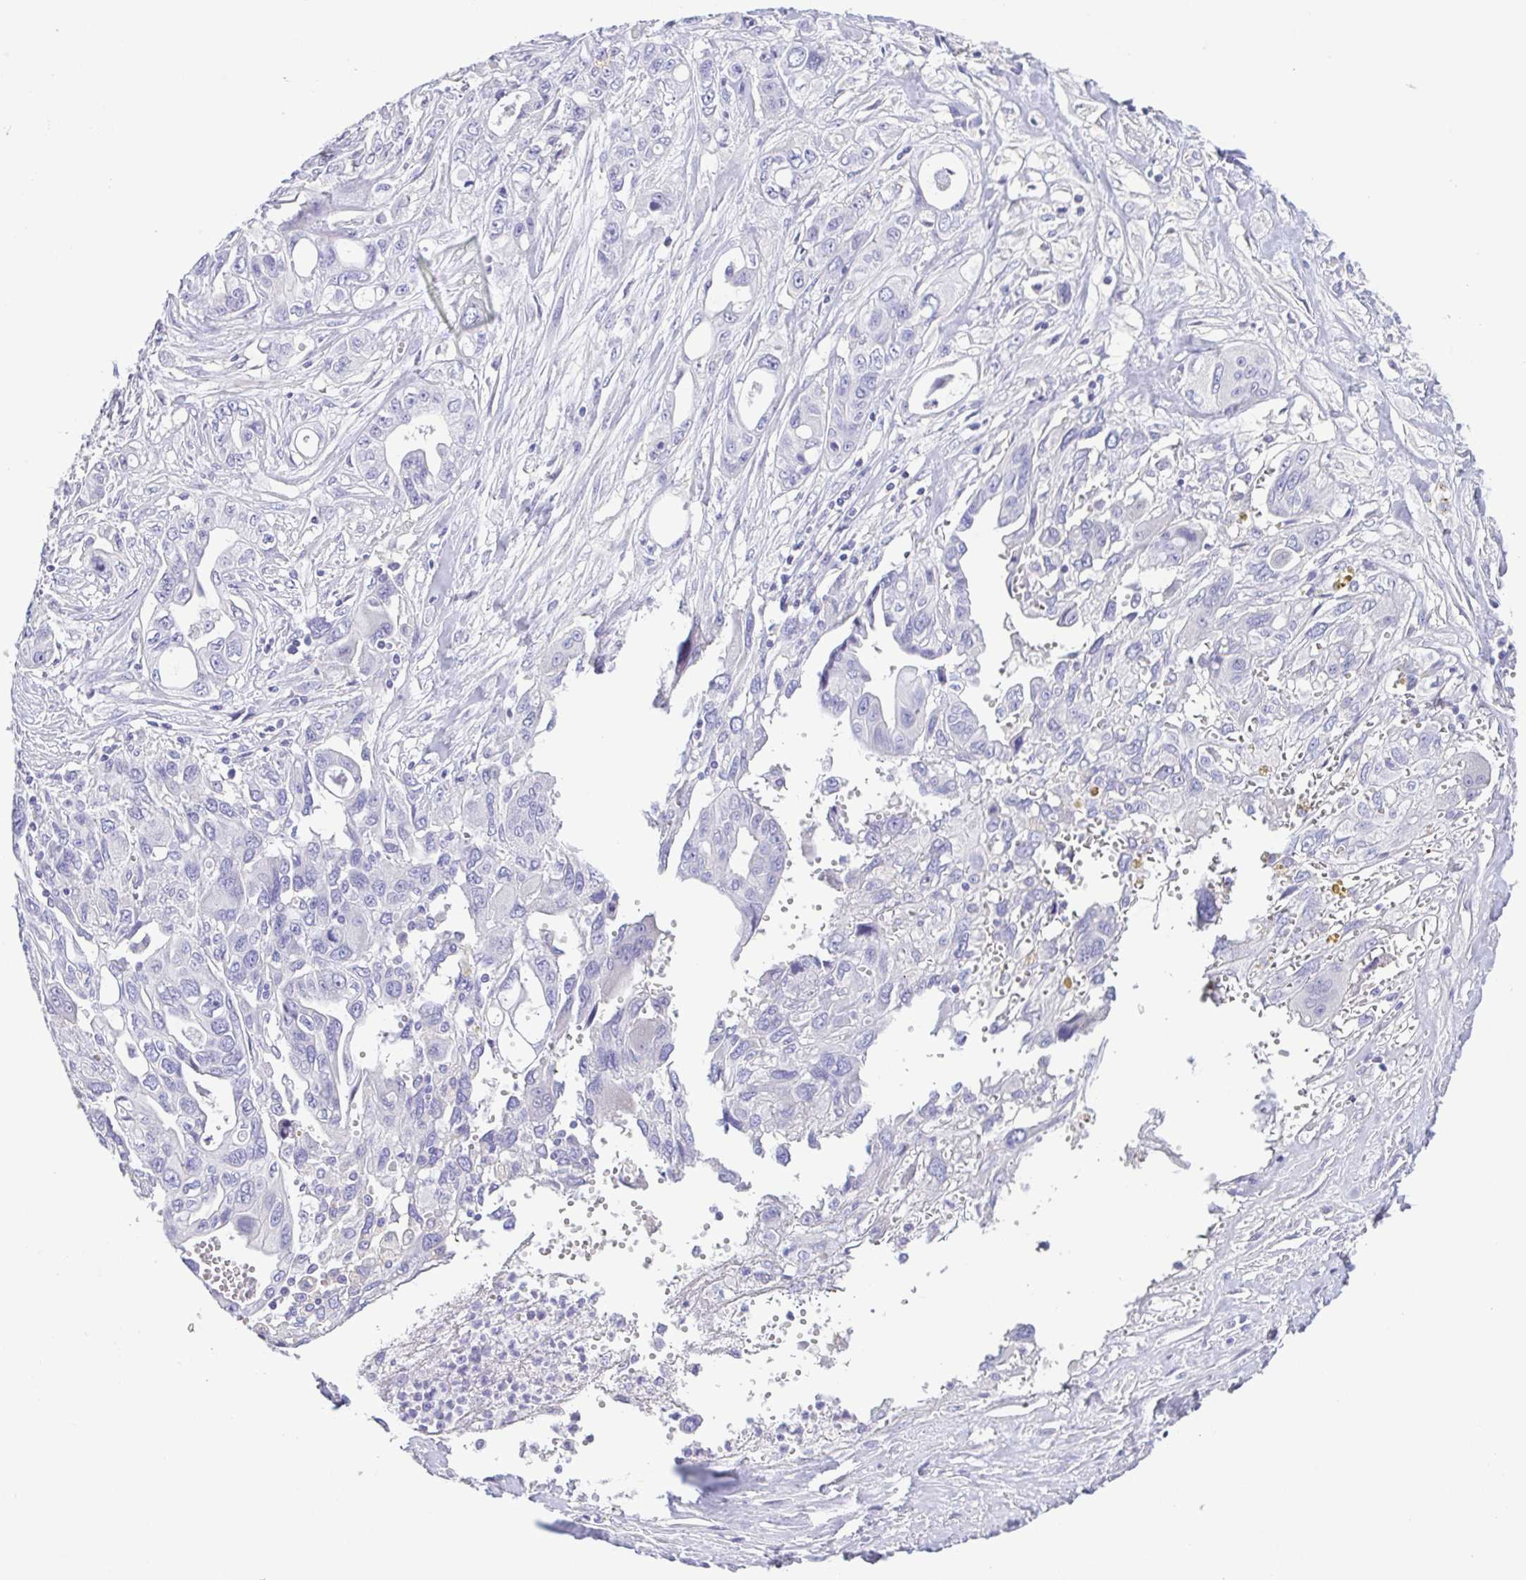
{"staining": {"intensity": "negative", "quantity": "none", "location": "none"}, "tissue": "pancreatic cancer", "cell_type": "Tumor cells", "image_type": "cancer", "snomed": [{"axis": "morphology", "description": "Adenocarcinoma, NOS"}, {"axis": "topography", "description": "Pancreas"}], "caption": "Histopathology image shows no significant protein positivity in tumor cells of adenocarcinoma (pancreatic).", "gene": "A1BG", "patient": {"sex": "female", "age": 47}}